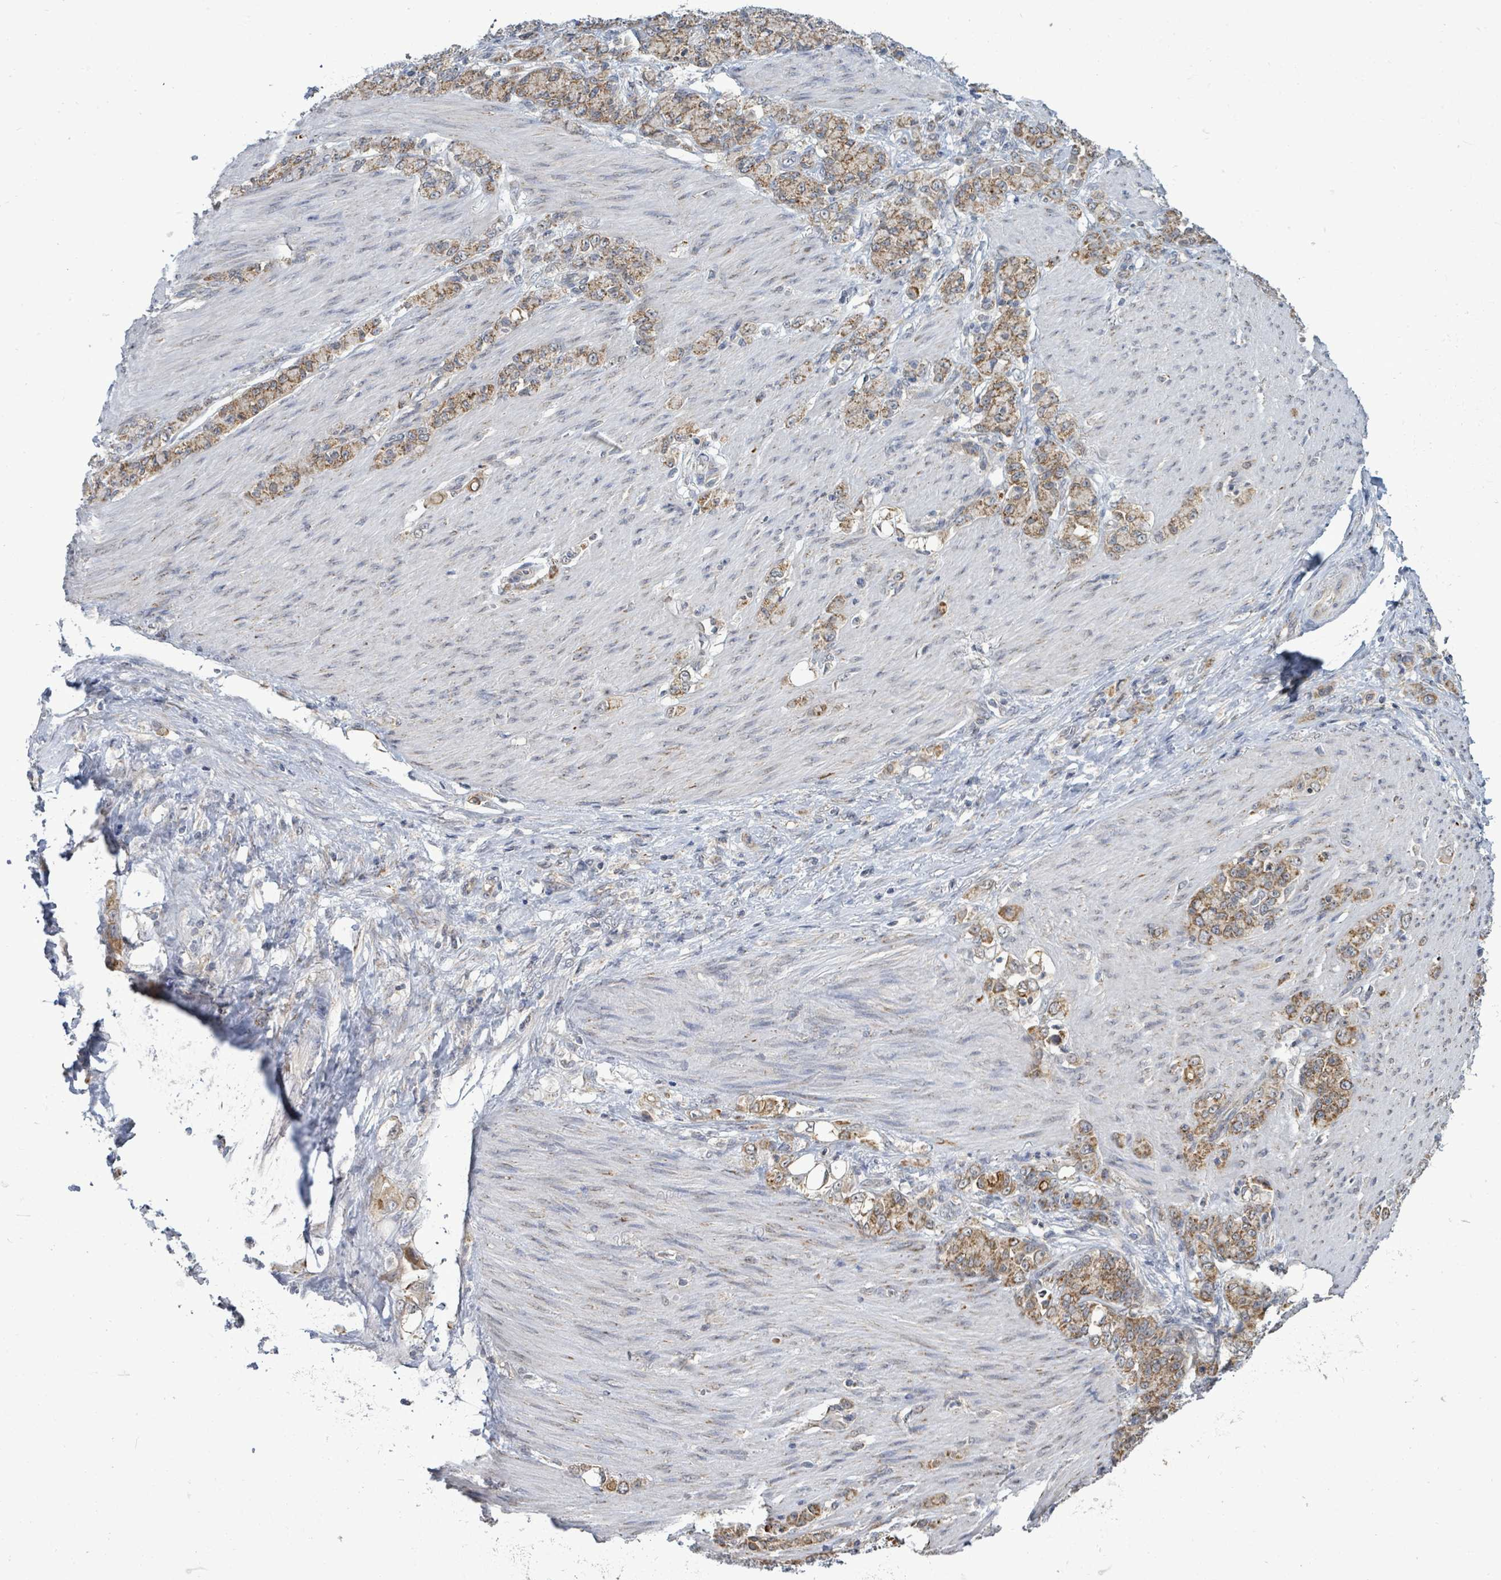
{"staining": {"intensity": "moderate", "quantity": ">75%", "location": "cytoplasmic/membranous"}, "tissue": "stomach cancer", "cell_type": "Tumor cells", "image_type": "cancer", "snomed": [{"axis": "morphology", "description": "Normal tissue, NOS"}, {"axis": "morphology", "description": "Adenocarcinoma, NOS"}, {"axis": "topography", "description": "Stomach"}], "caption": "Adenocarcinoma (stomach) stained with a brown dye shows moderate cytoplasmic/membranous positive staining in approximately >75% of tumor cells.", "gene": "COQ10B", "patient": {"sex": "female", "age": 79}}